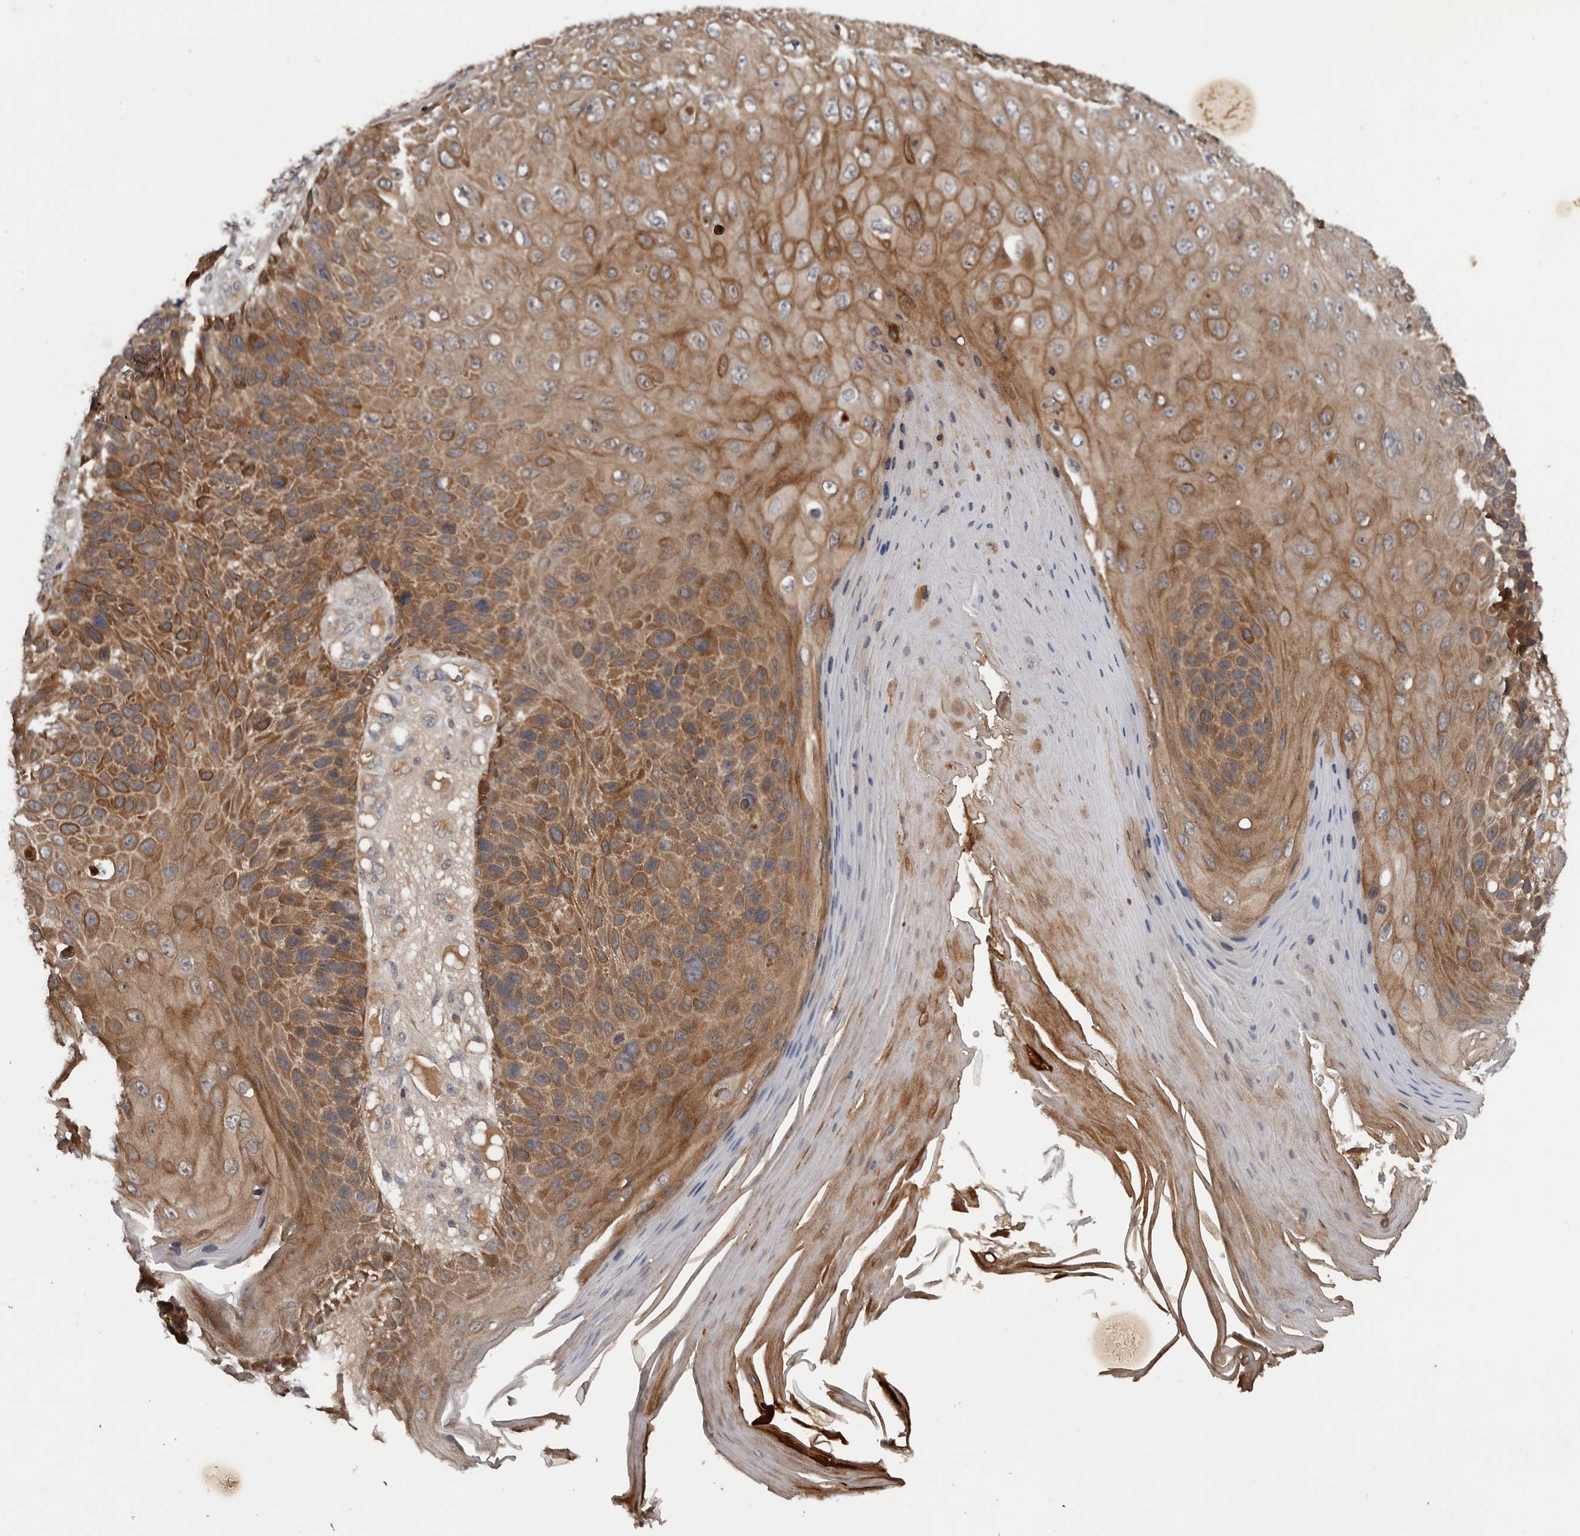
{"staining": {"intensity": "moderate", "quantity": ">75%", "location": "cytoplasmic/membranous"}, "tissue": "skin cancer", "cell_type": "Tumor cells", "image_type": "cancer", "snomed": [{"axis": "morphology", "description": "Squamous cell carcinoma, NOS"}, {"axis": "topography", "description": "Skin"}], "caption": "This is an image of immunohistochemistry (IHC) staining of skin cancer (squamous cell carcinoma), which shows moderate expression in the cytoplasmic/membranous of tumor cells.", "gene": "DNAJB4", "patient": {"sex": "female", "age": 88}}